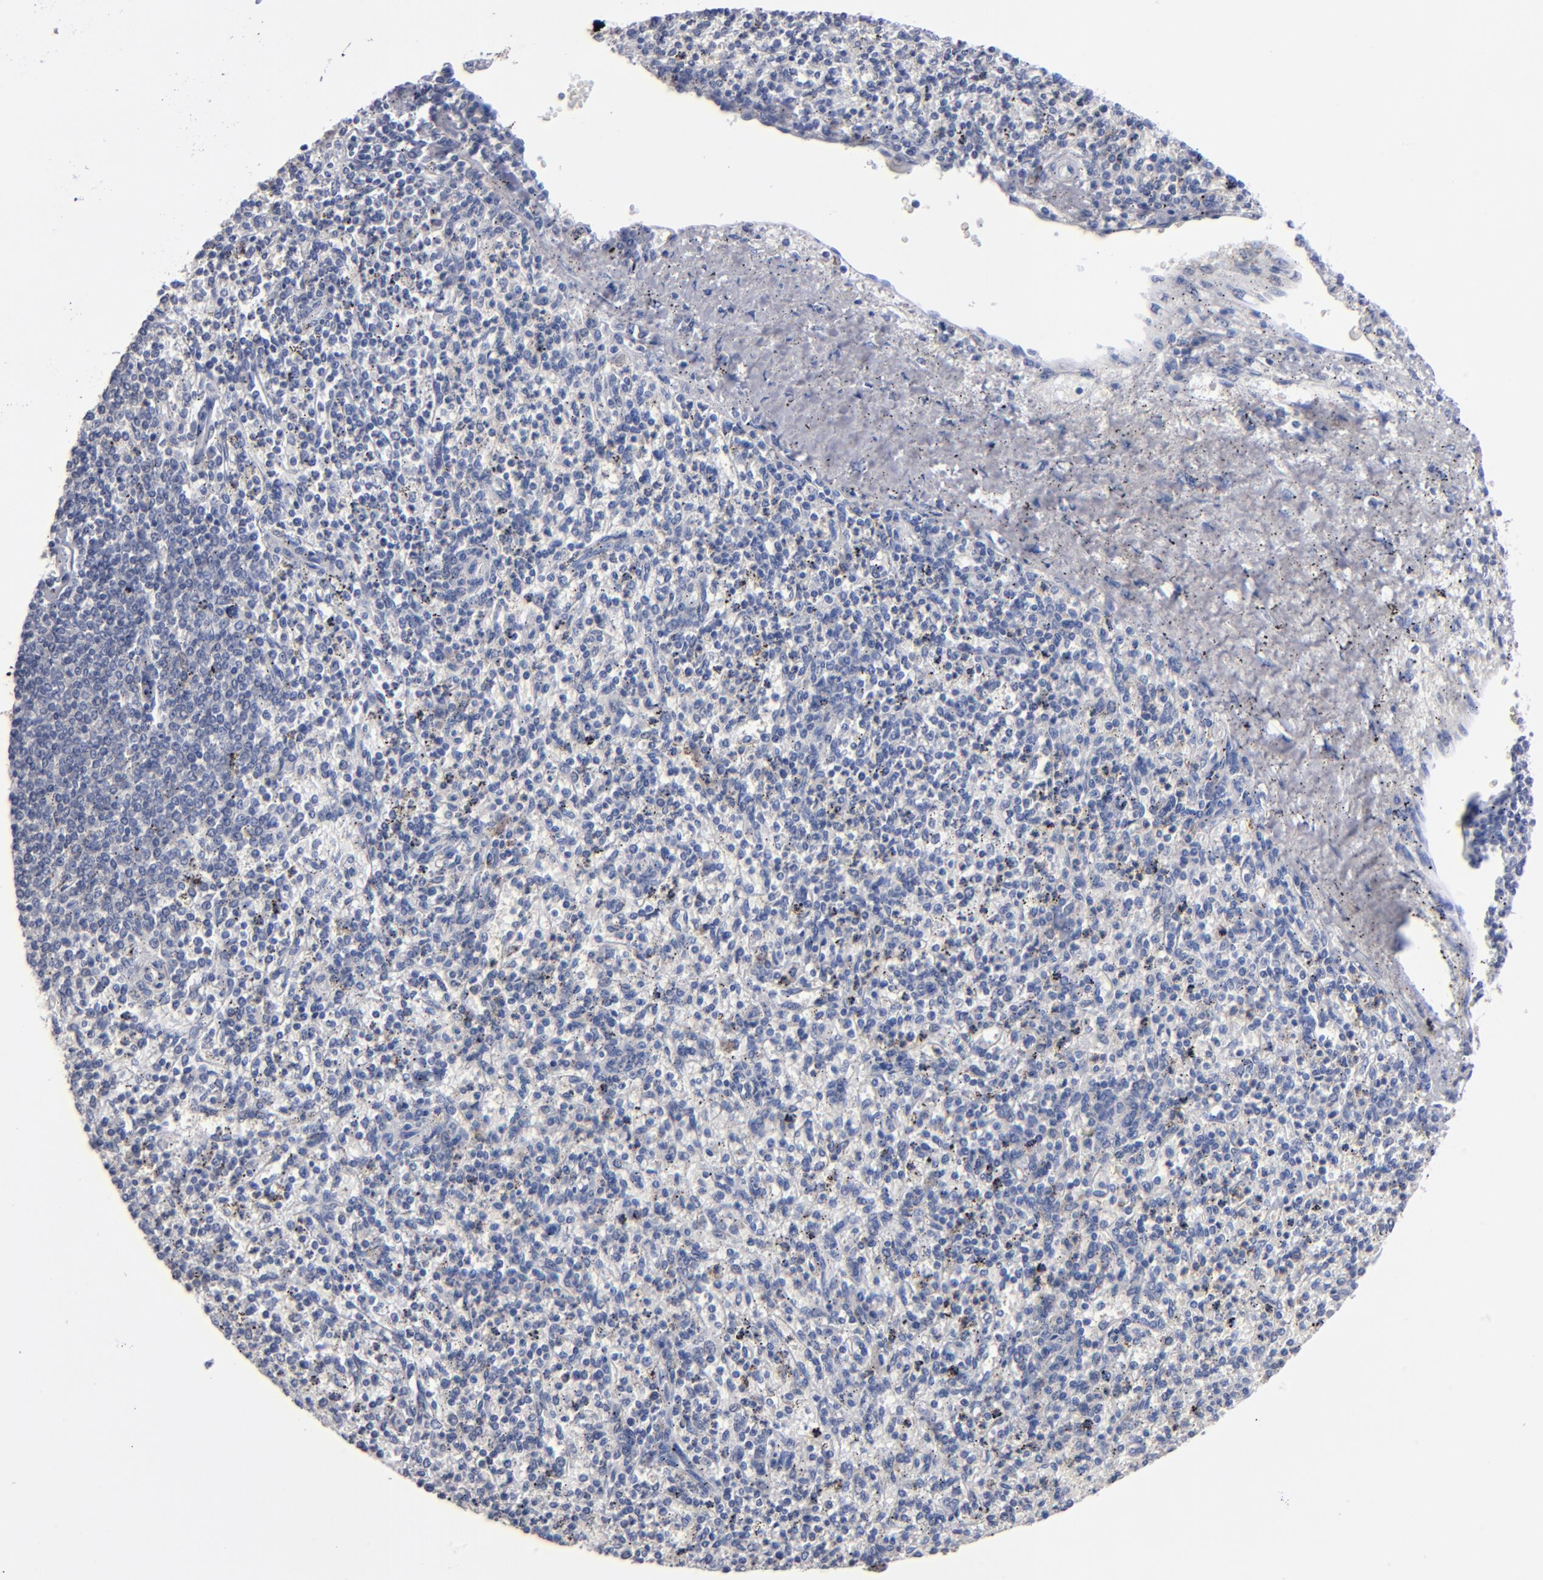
{"staining": {"intensity": "negative", "quantity": "none", "location": "none"}, "tissue": "spleen", "cell_type": "Cells in red pulp", "image_type": "normal", "snomed": [{"axis": "morphology", "description": "Normal tissue, NOS"}, {"axis": "topography", "description": "Spleen"}], "caption": "DAB immunohistochemical staining of unremarkable human spleen displays no significant staining in cells in red pulp.", "gene": "RPH3A", "patient": {"sex": "male", "age": 72}}